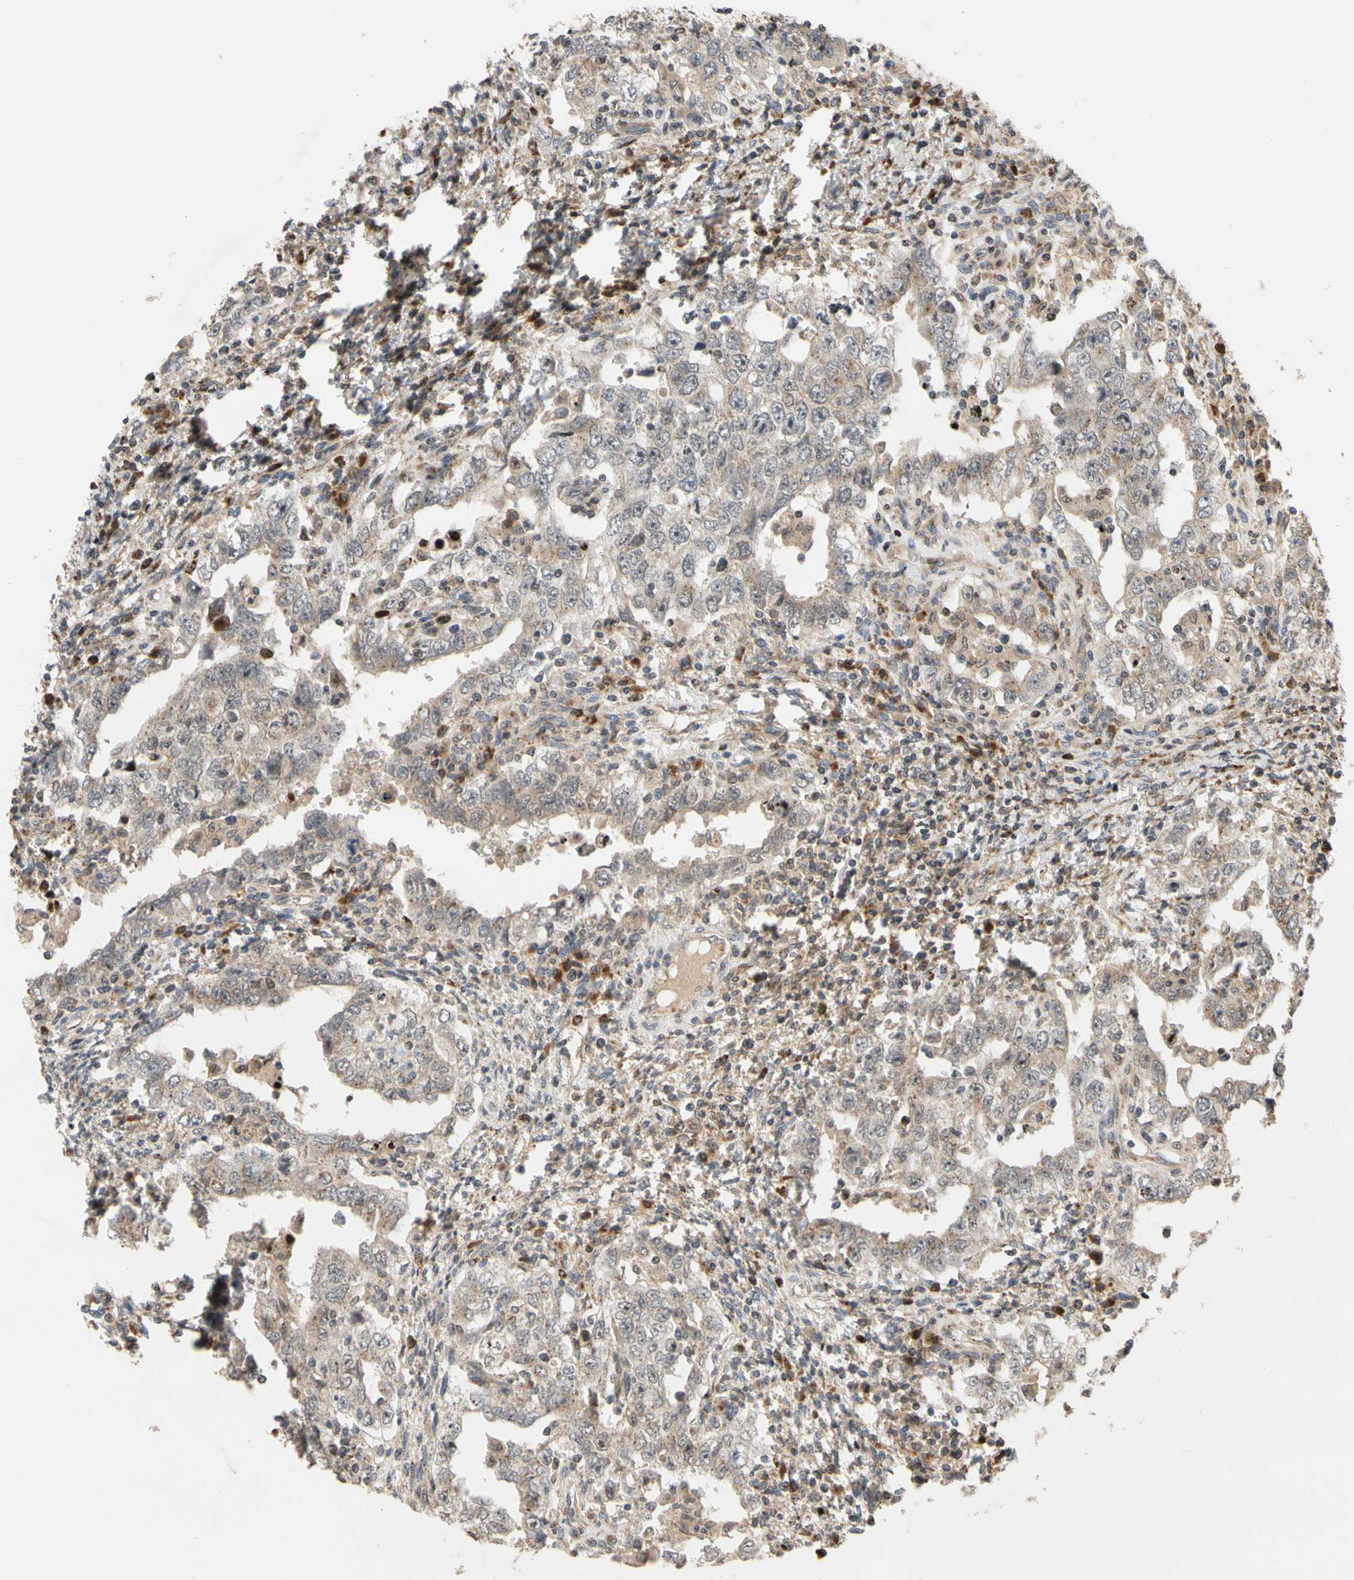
{"staining": {"intensity": "weak", "quantity": "25%-75%", "location": "cytoplasmic/membranous"}, "tissue": "testis cancer", "cell_type": "Tumor cells", "image_type": "cancer", "snomed": [{"axis": "morphology", "description": "Carcinoma, Embryonal, NOS"}, {"axis": "topography", "description": "Testis"}], "caption": "A low amount of weak cytoplasmic/membranous staining is present in about 25%-75% of tumor cells in testis cancer (embryonal carcinoma) tissue.", "gene": "IP6K2", "patient": {"sex": "male", "age": 26}}